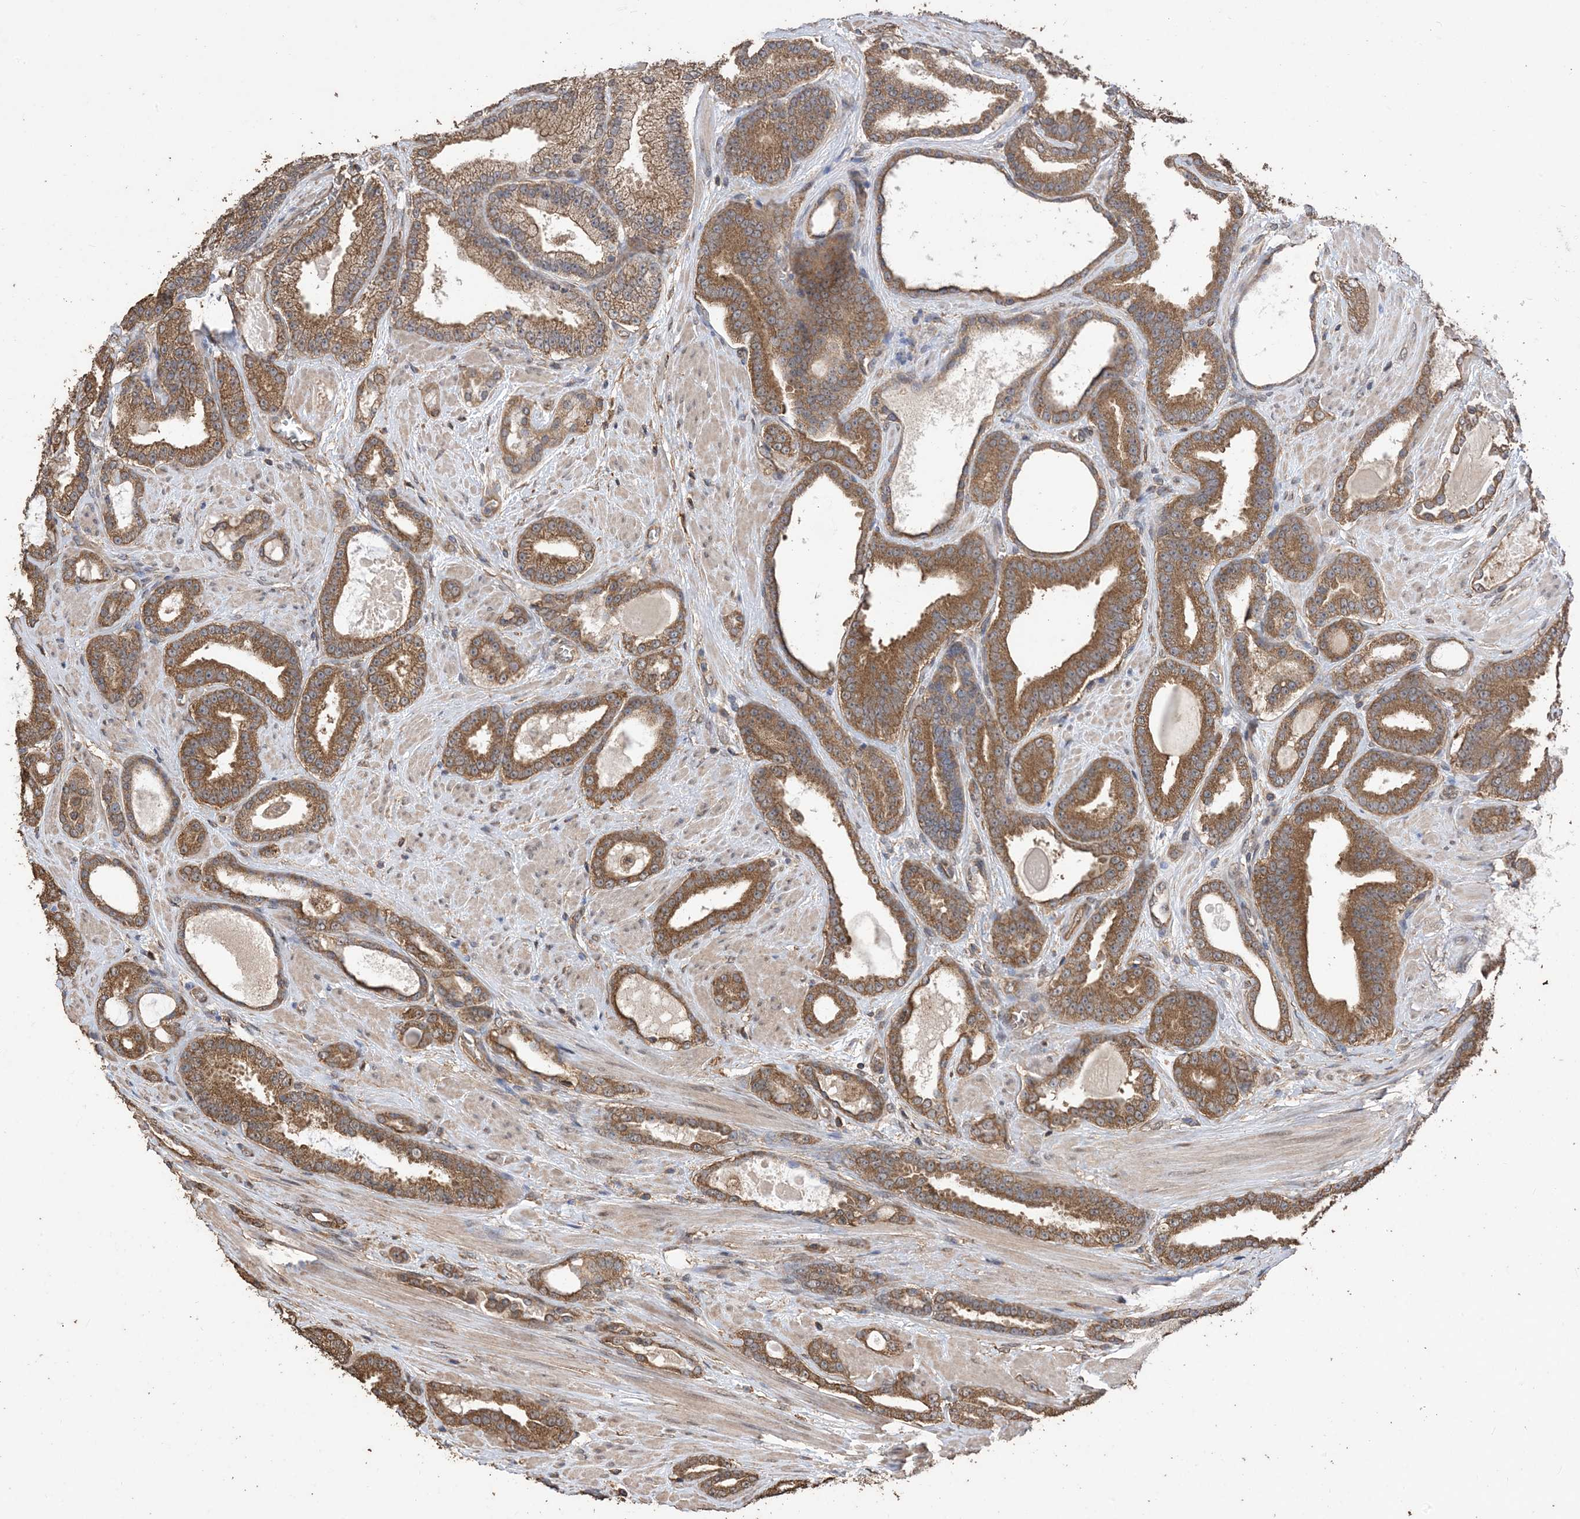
{"staining": {"intensity": "moderate", "quantity": ">75%", "location": "cytoplasmic/membranous"}, "tissue": "prostate cancer", "cell_type": "Tumor cells", "image_type": "cancer", "snomed": [{"axis": "morphology", "description": "Adenocarcinoma, High grade"}, {"axis": "topography", "description": "Prostate"}], "caption": "An image of adenocarcinoma (high-grade) (prostate) stained for a protein exhibits moderate cytoplasmic/membranous brown staining in tumor cells.", "gene": "ZKSCAN5", "patient": {"sex": "male", "age": 60}}